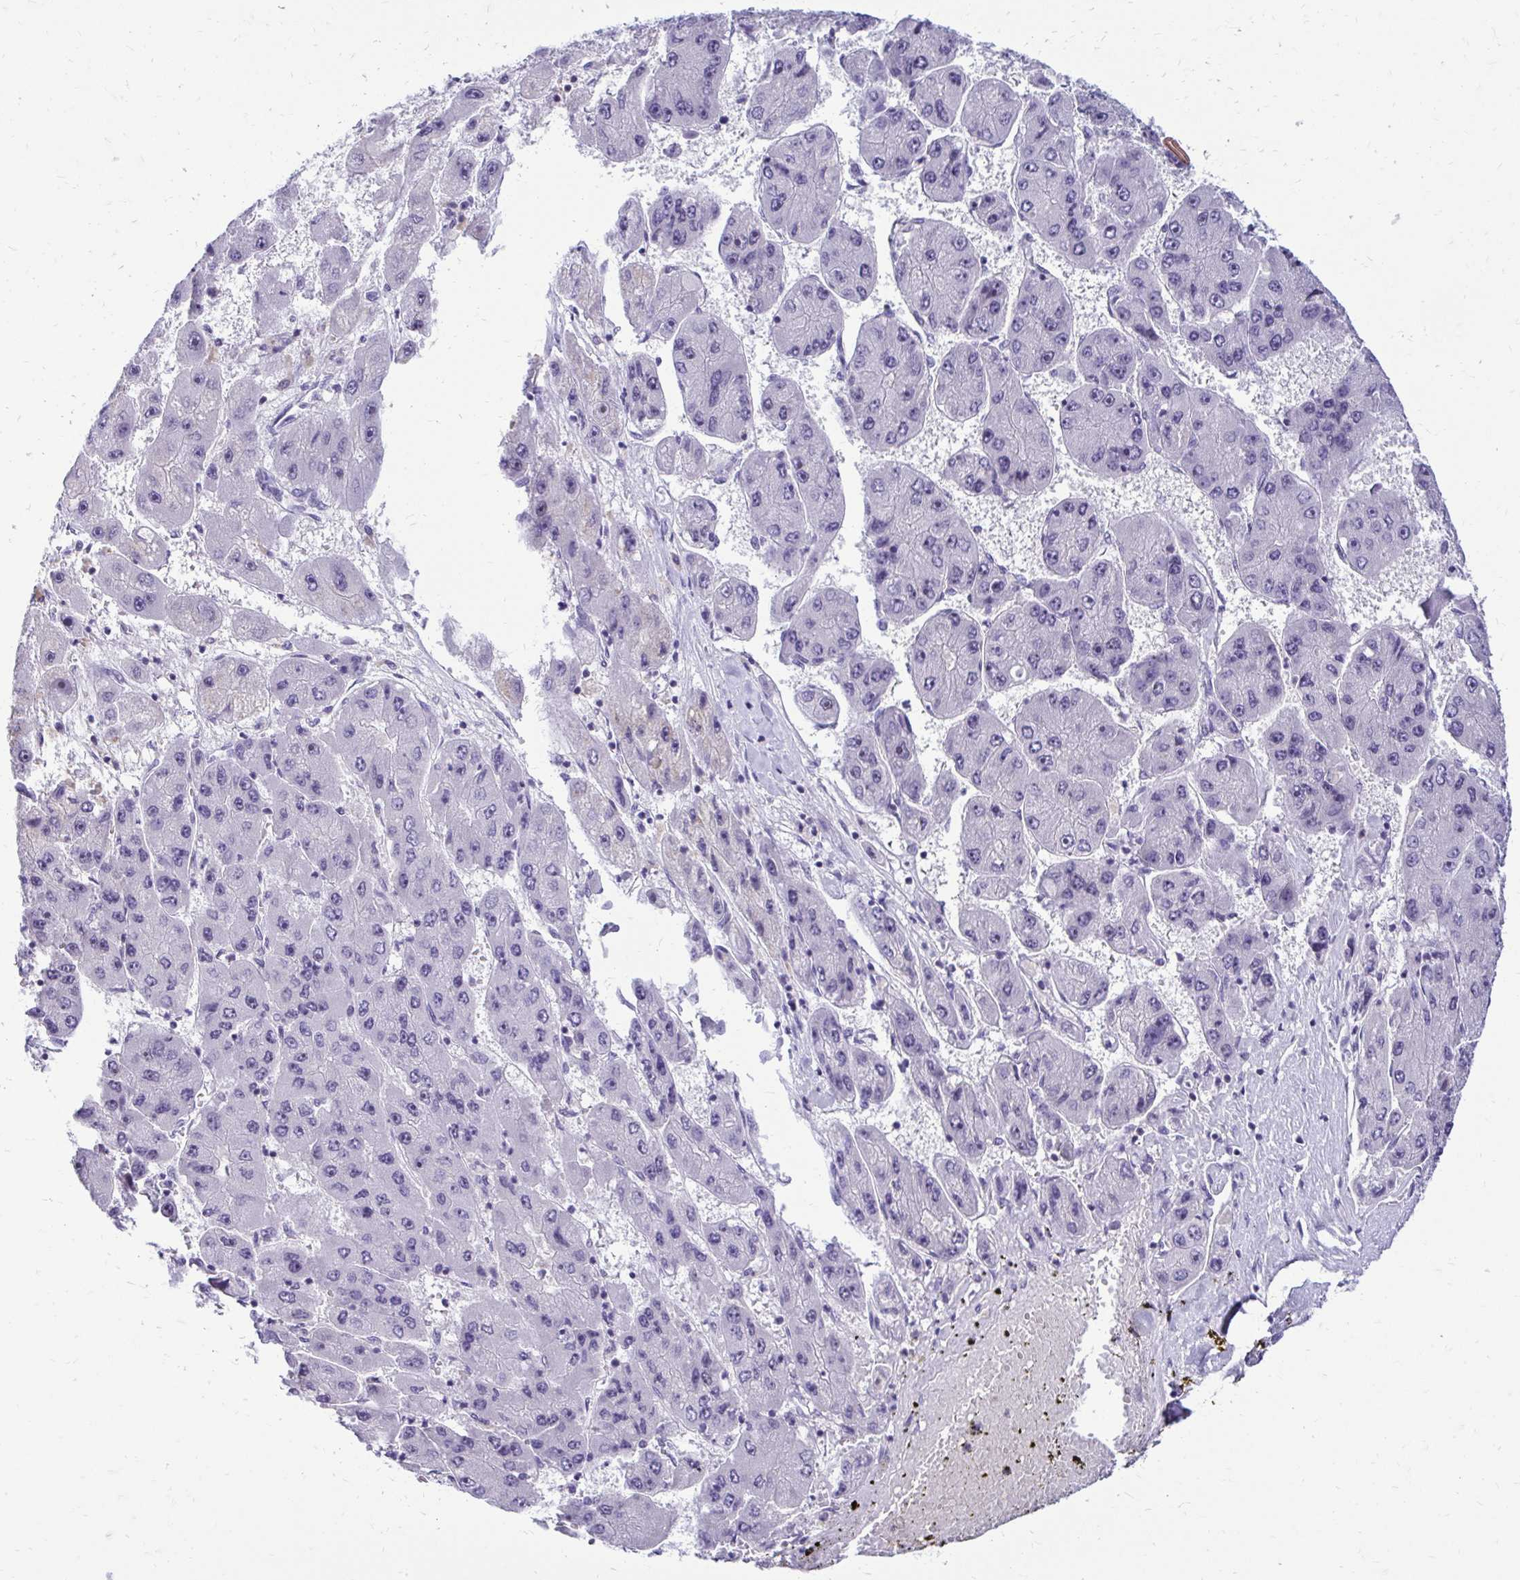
{"staining": {"intensity": "negative", "quantity": "none", "location": "none"}, "tissue": "liver cancer", "cell_type": "Tumor cells", "image_type": "cancer", "snomed": [{"axis": "morphology", "description": "Carcinoma, Hepatocellular, NOS"}, {"axis": "topography", "description": "Liver"}], "caption": "A high-resolution micrograph shows immunohistochemistry staining of liver hepatocellular carcinoma, which demonstrates no significant expression in tumor cells. The staining was performed using DAB to visualize the protein expression in brown, while the nuclei were stained in blue with hematoxylin (Magnification: 20x).", "gene": "NIFK", "patient": {"sex": "female", "age": 61}}